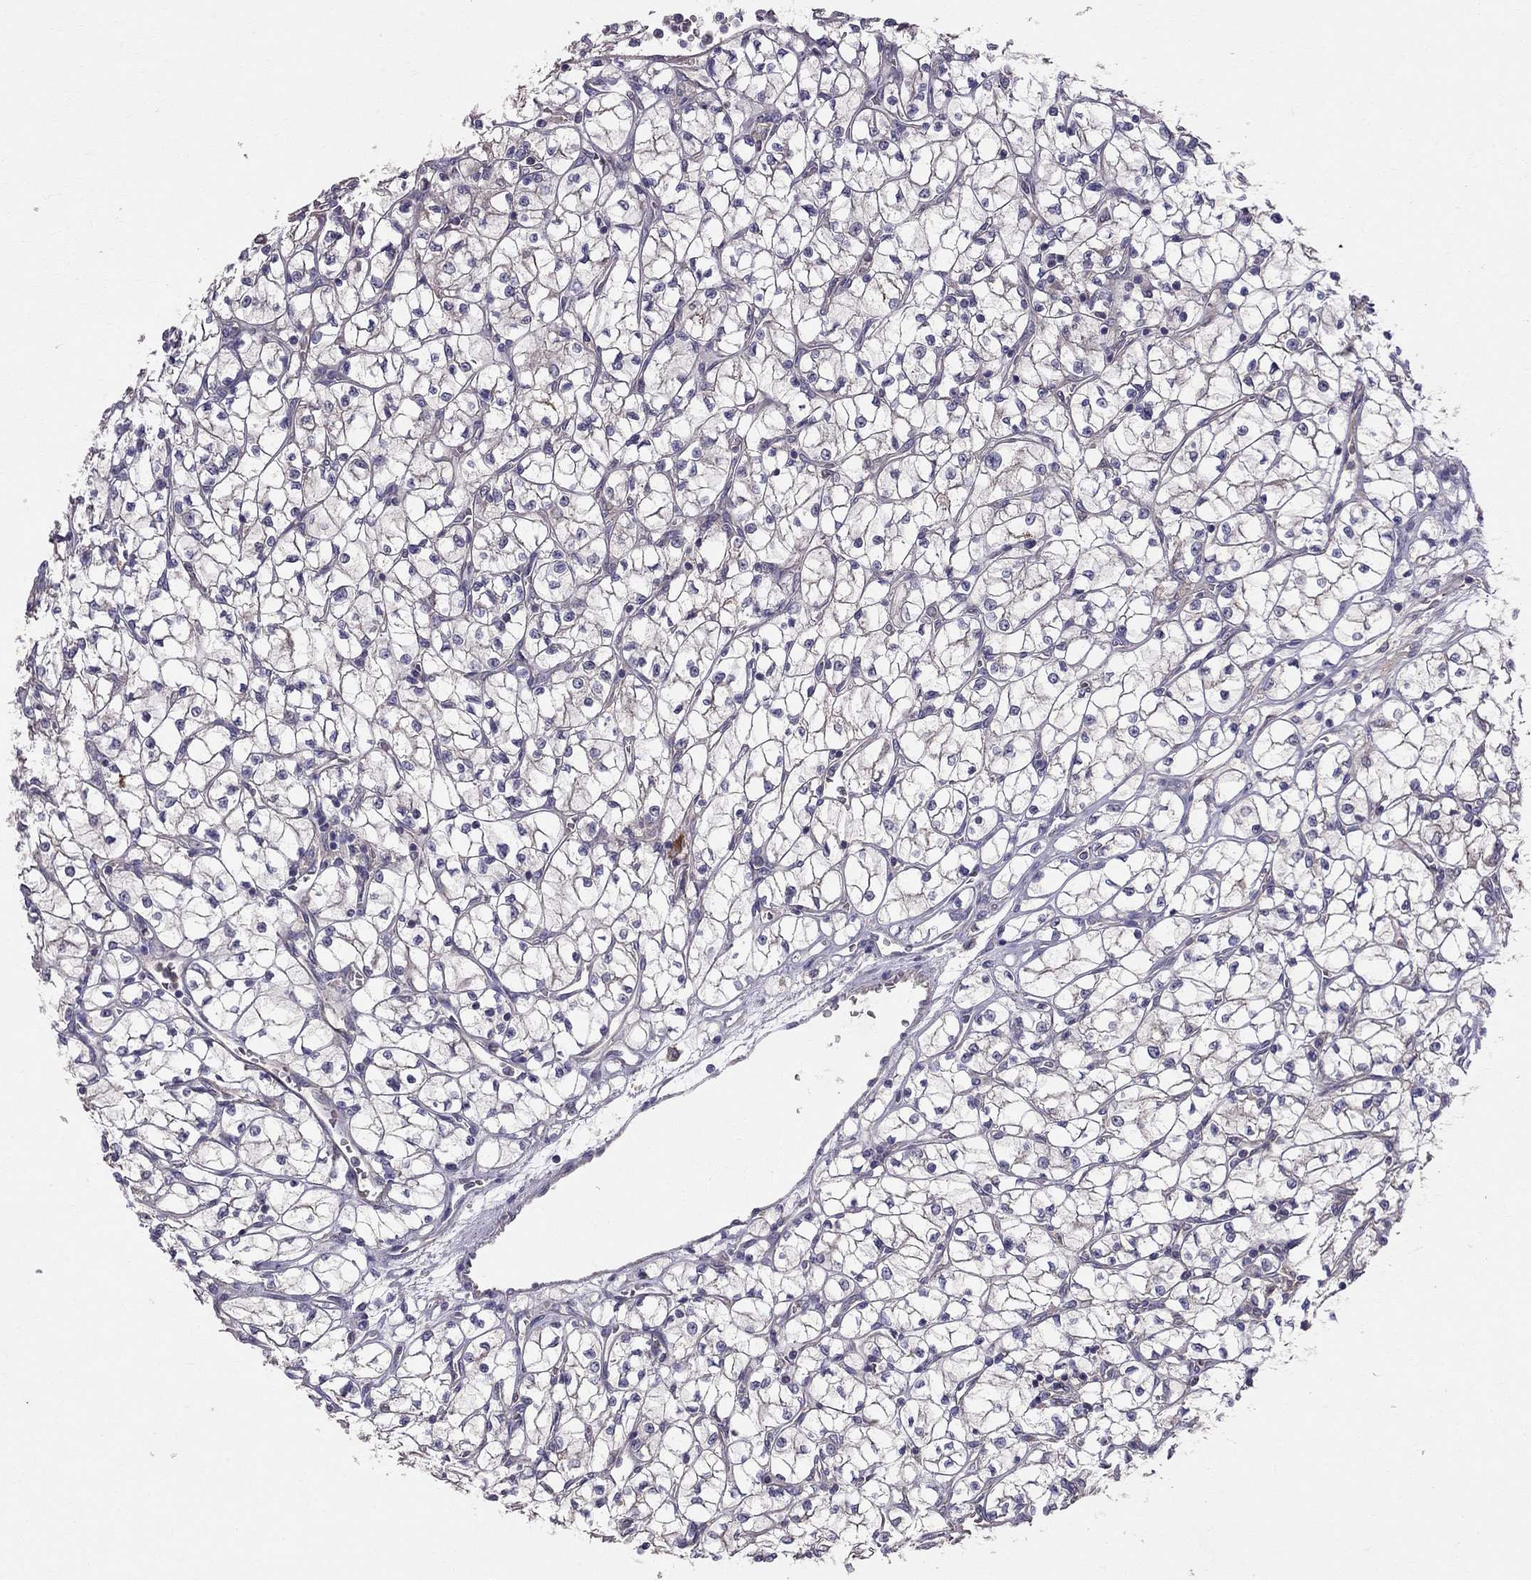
{"staining": {"intensity": "weak", "quantity": "<25%", "location": "cytoplasmic/membranous"}, "tissue": "renal cancer", "cell_type": "Tumor cells", "image_type": "cancer", "snomed": [{"axis": "morphology", "description": "Adenocarcinoma, NOS"}, {"axis": "topography", "description": "Kidney"}], "caption": "A photomicrograph of human adenocarcinoma (renal) is negative for staining in tumor cells.", "gene": "PIK3CG", "patient": {"sex": "female", "age": 64}}